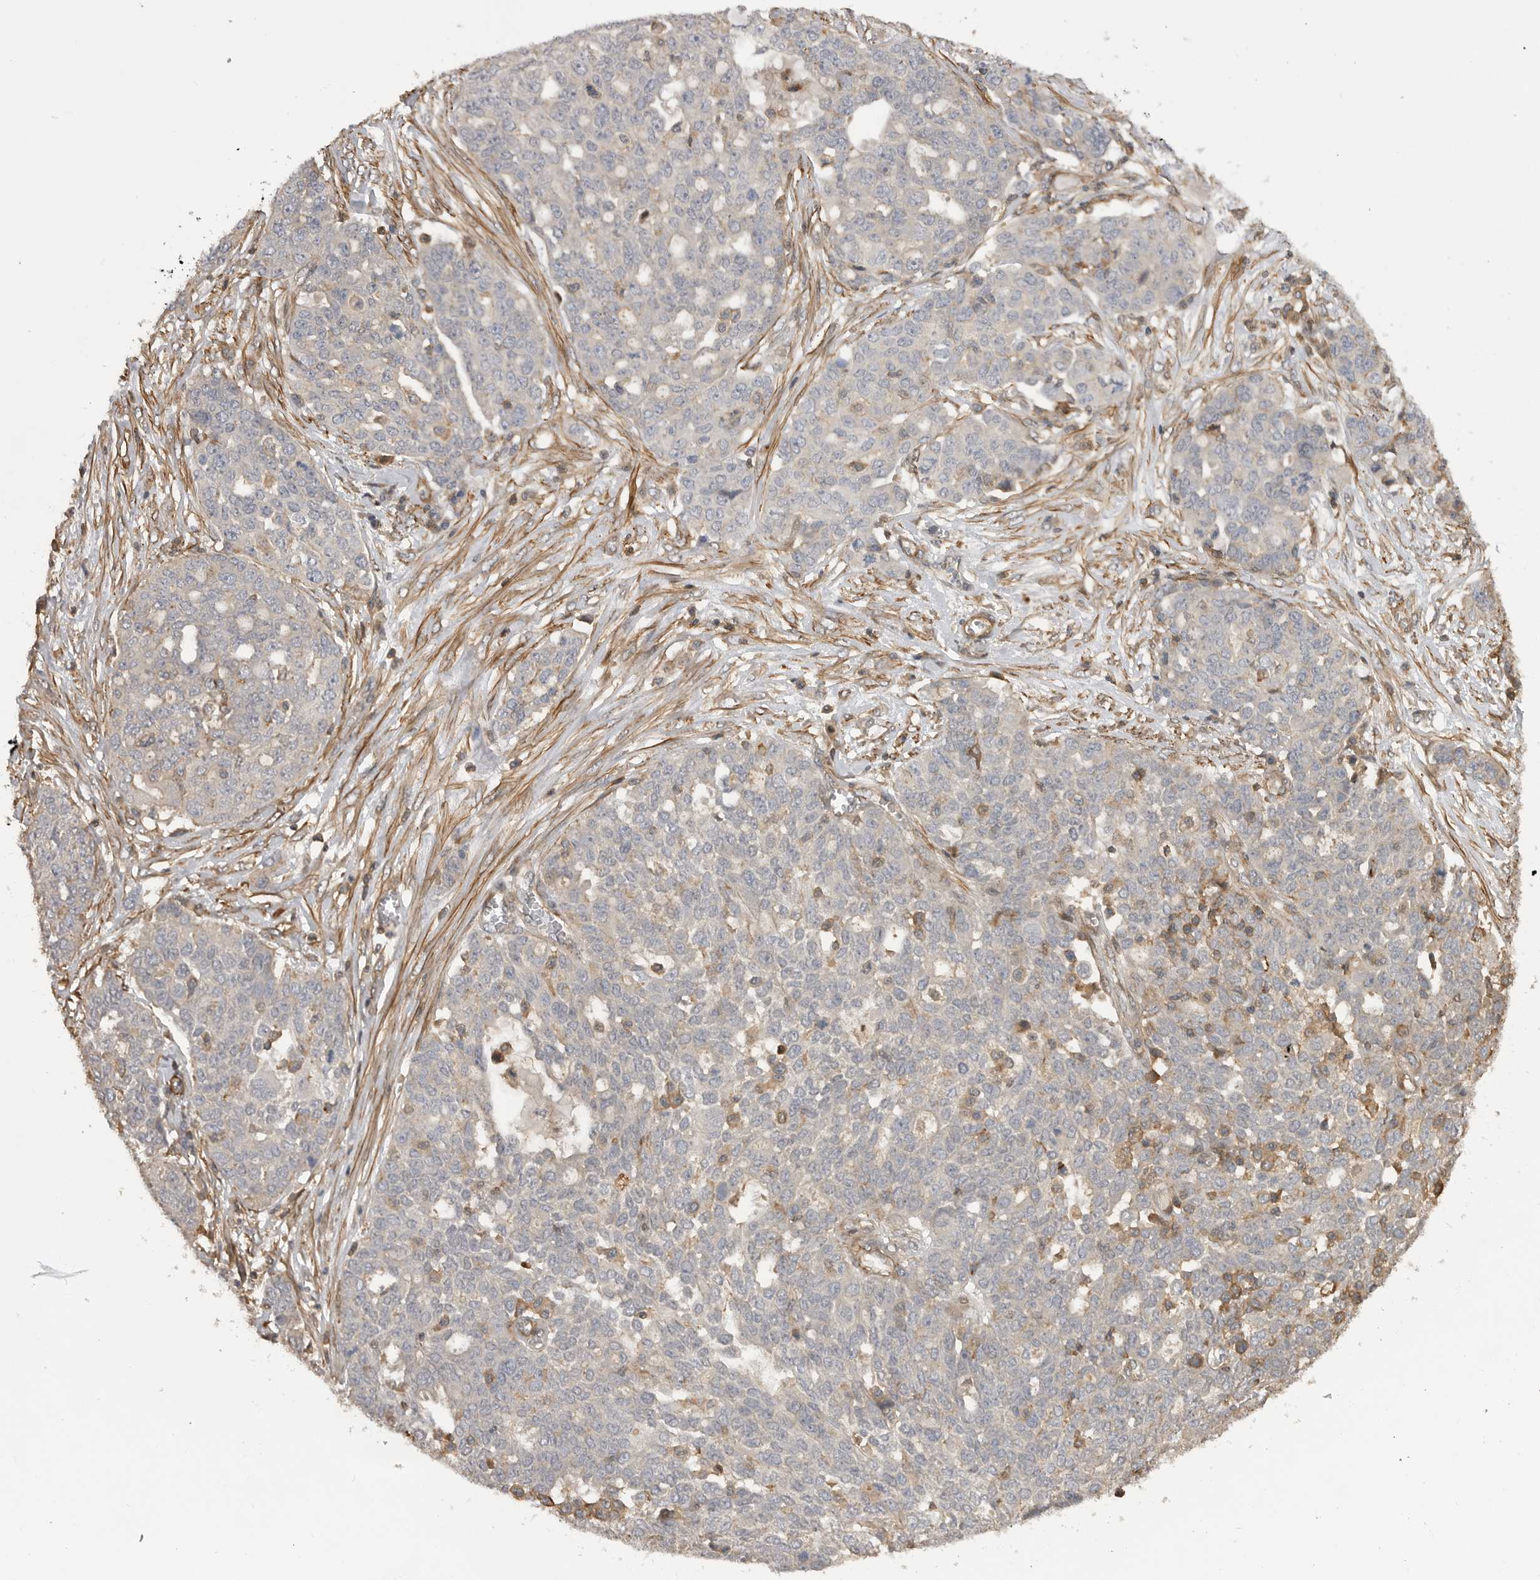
{"staining": {"intensity": "negative", "quantity": "none", "location": "none"}, "tissue": "ovarian cancer", "cell_type": "Tumor cells", "image_type": "cancer", "snomed": [{"axis": "morphology", "description": "Cystadenocarcinoma, serous, NOS"}, {"axis": "topography", "description": "Soft tissue"}, {"axis": "topography", "description": "Ovary"}], "caption": "High power microscopy histopathology image of an IHC histopathology image of serous cystadenocarcinoma (ovarian), revealing no significant staining in tumor cells.", "gene": "TRIM56", "patient": {"sex": "female", "age": 57}}